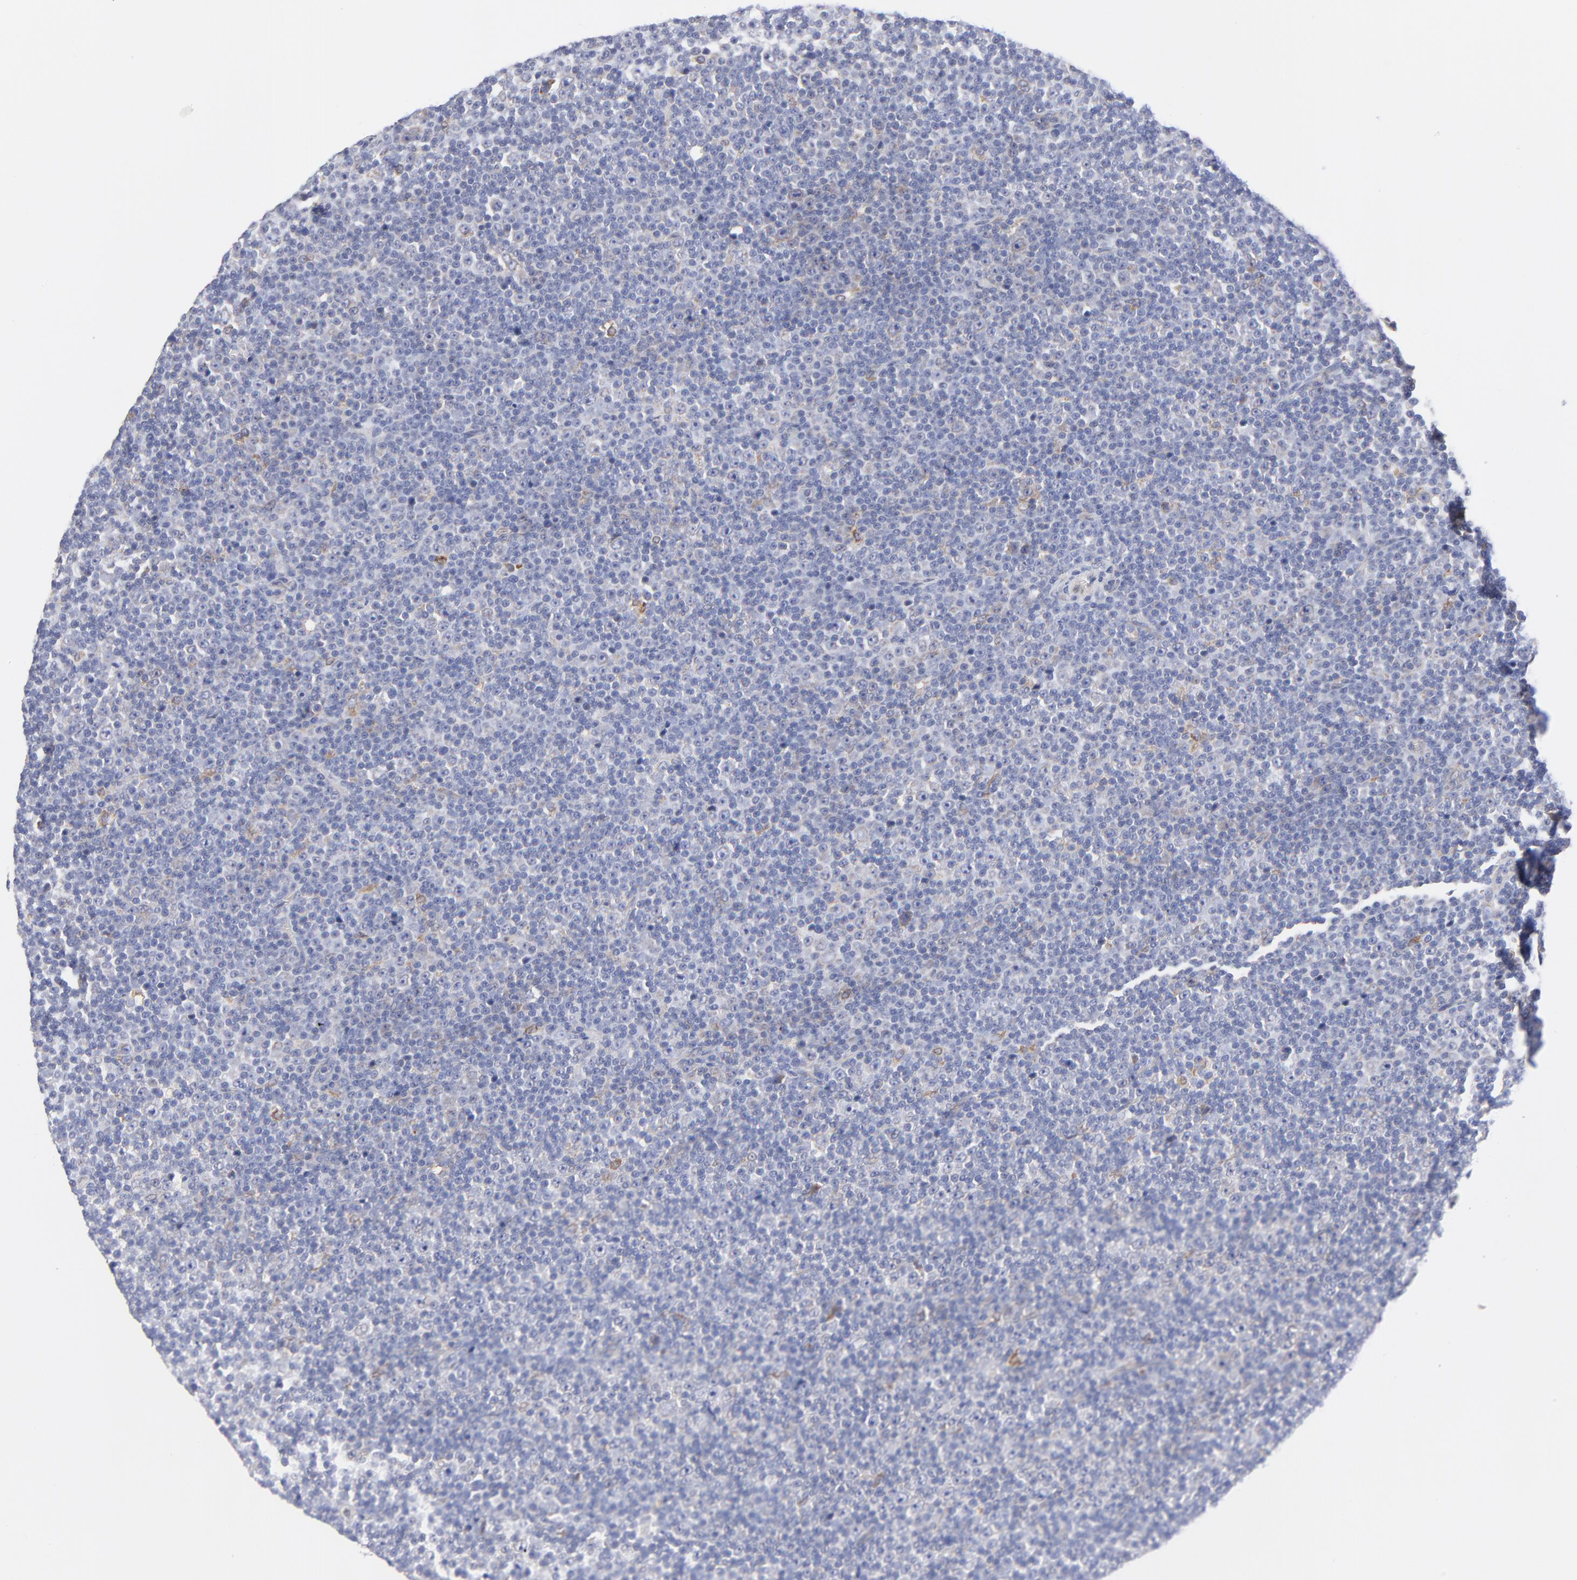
{"staining": {"intensity": "moderate", "quantity": "<25%", "location": "cytoplasmic/membranous"}, "tissue": "lymphoma", "cell_type": "Tumor cells", "image_type": "cancer", "snomed": [{"axis": "morphology", "description": "Malignant lymphoma, non-Hodgkin's type, Low grade"}, {"axis": "topography", "description": "Lymph node"}], "caption": "Immunohistochemical staining of malignant lymphoma, non-Hodgkin's type (low-grade) exhibits moderate cytoplasmic/membranous protein staining in approximately <25% of tumor cells. (Brightfield microscopy of DAB IHC at high magnification).", "gene": "MOSPD2", "patient": {"sex": "female", "age": 67}}